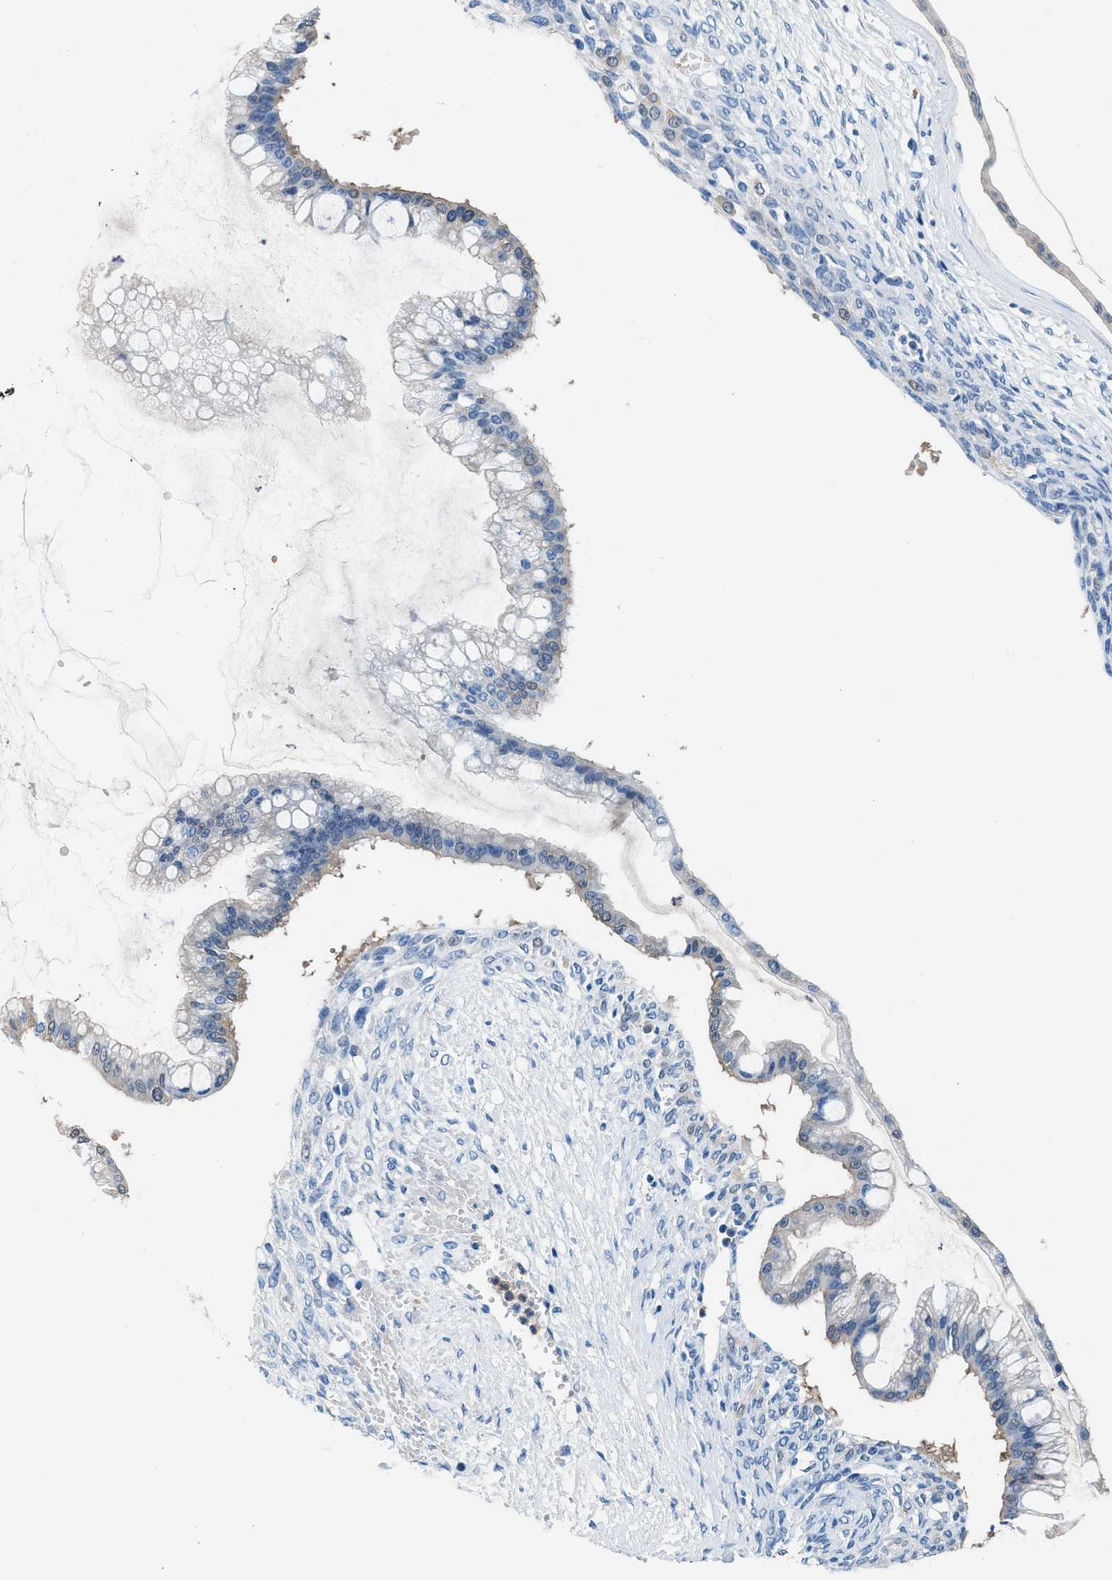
{"staining": {"intensity": "negative", "quantity": "none", "location": "none"}, "tissue": "ovarian cancer", "cell_type": "Tumor cells", "image_type": "cancer", "snomed": [{"axis": "morphology", "description": "Cystadenocarcinoma, mucinous, NOS"}, {"axis": "topography", "description": "Ovary"}], "caption": "Immunohistochemistry (IHC) micrograph of neoplastic tissue: human ovarian cancer (mucinous cystadenocarcinoma) stained with DAB (3,3'-diaminobenzidine) shows no significant protein positivity in tumor cells.", "gene": "FADS6", "patient": {"sex": "female", "age": 73}}